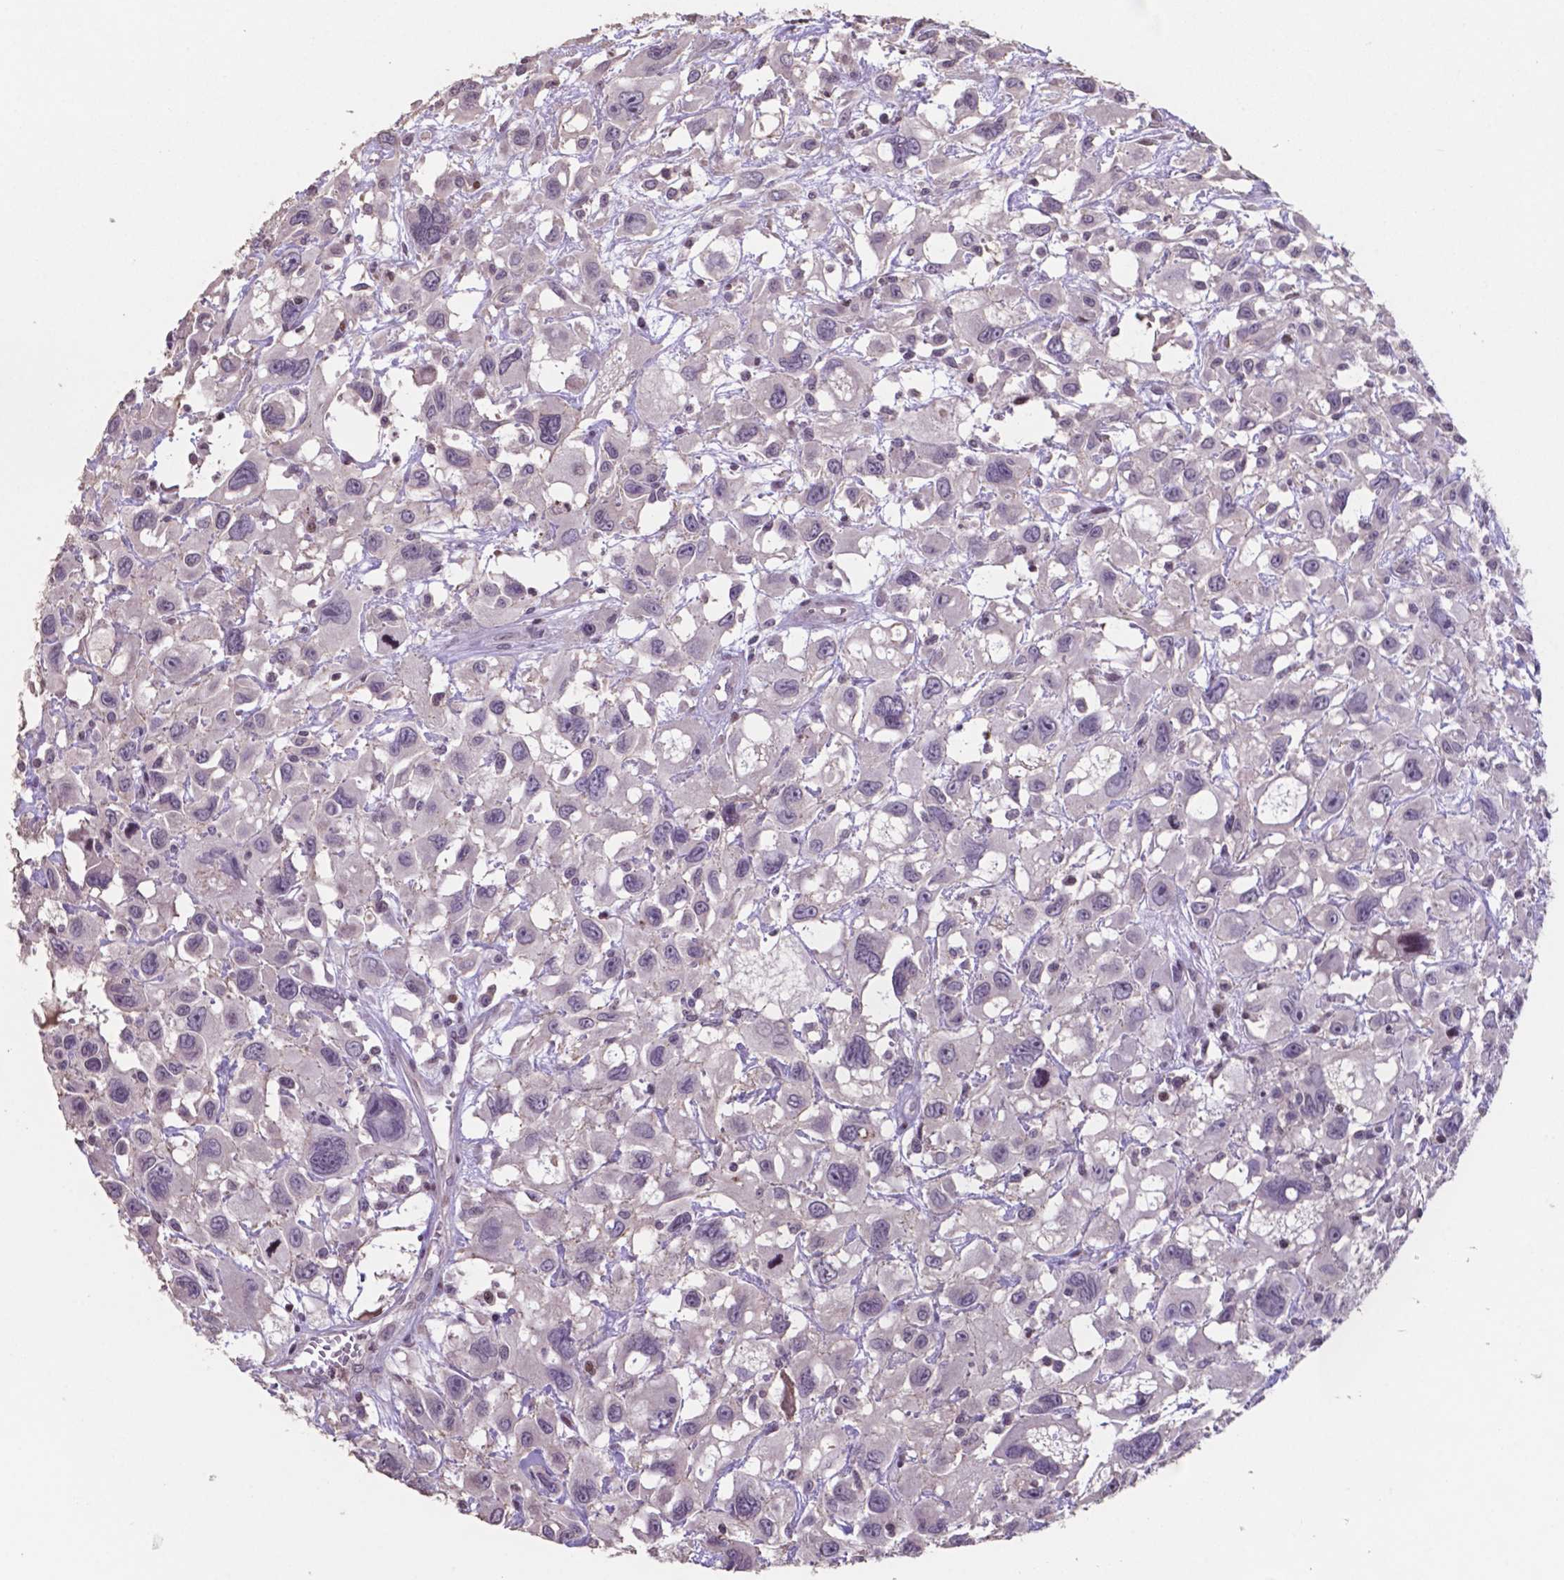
{"staining": {"intensity": "negative", "quantity": "none", "location": "none"}, "tissue": "head and neck cancer", "cell_type": "Tumor cells", "image_type": "cancer", "snomed": [{"axis": "morphology", "description": "Squamous cell carcinoma, NOS"}, {"axis": "morphology", "description": "Squamous cell carcinoma, metastatic, NOS"}, {"axis": "topography", "description": "Oral tissue"}, {"axis": "topography", "description": "Head-Neck"}], "caption": "Head and neck cancer (metastatic squamous cell carcinoma) was stained to show a protein in brown. There is no significant positivity in tumor cells.", "gene": "MLC1", "patient": {"sex": "female", "age": 85}}